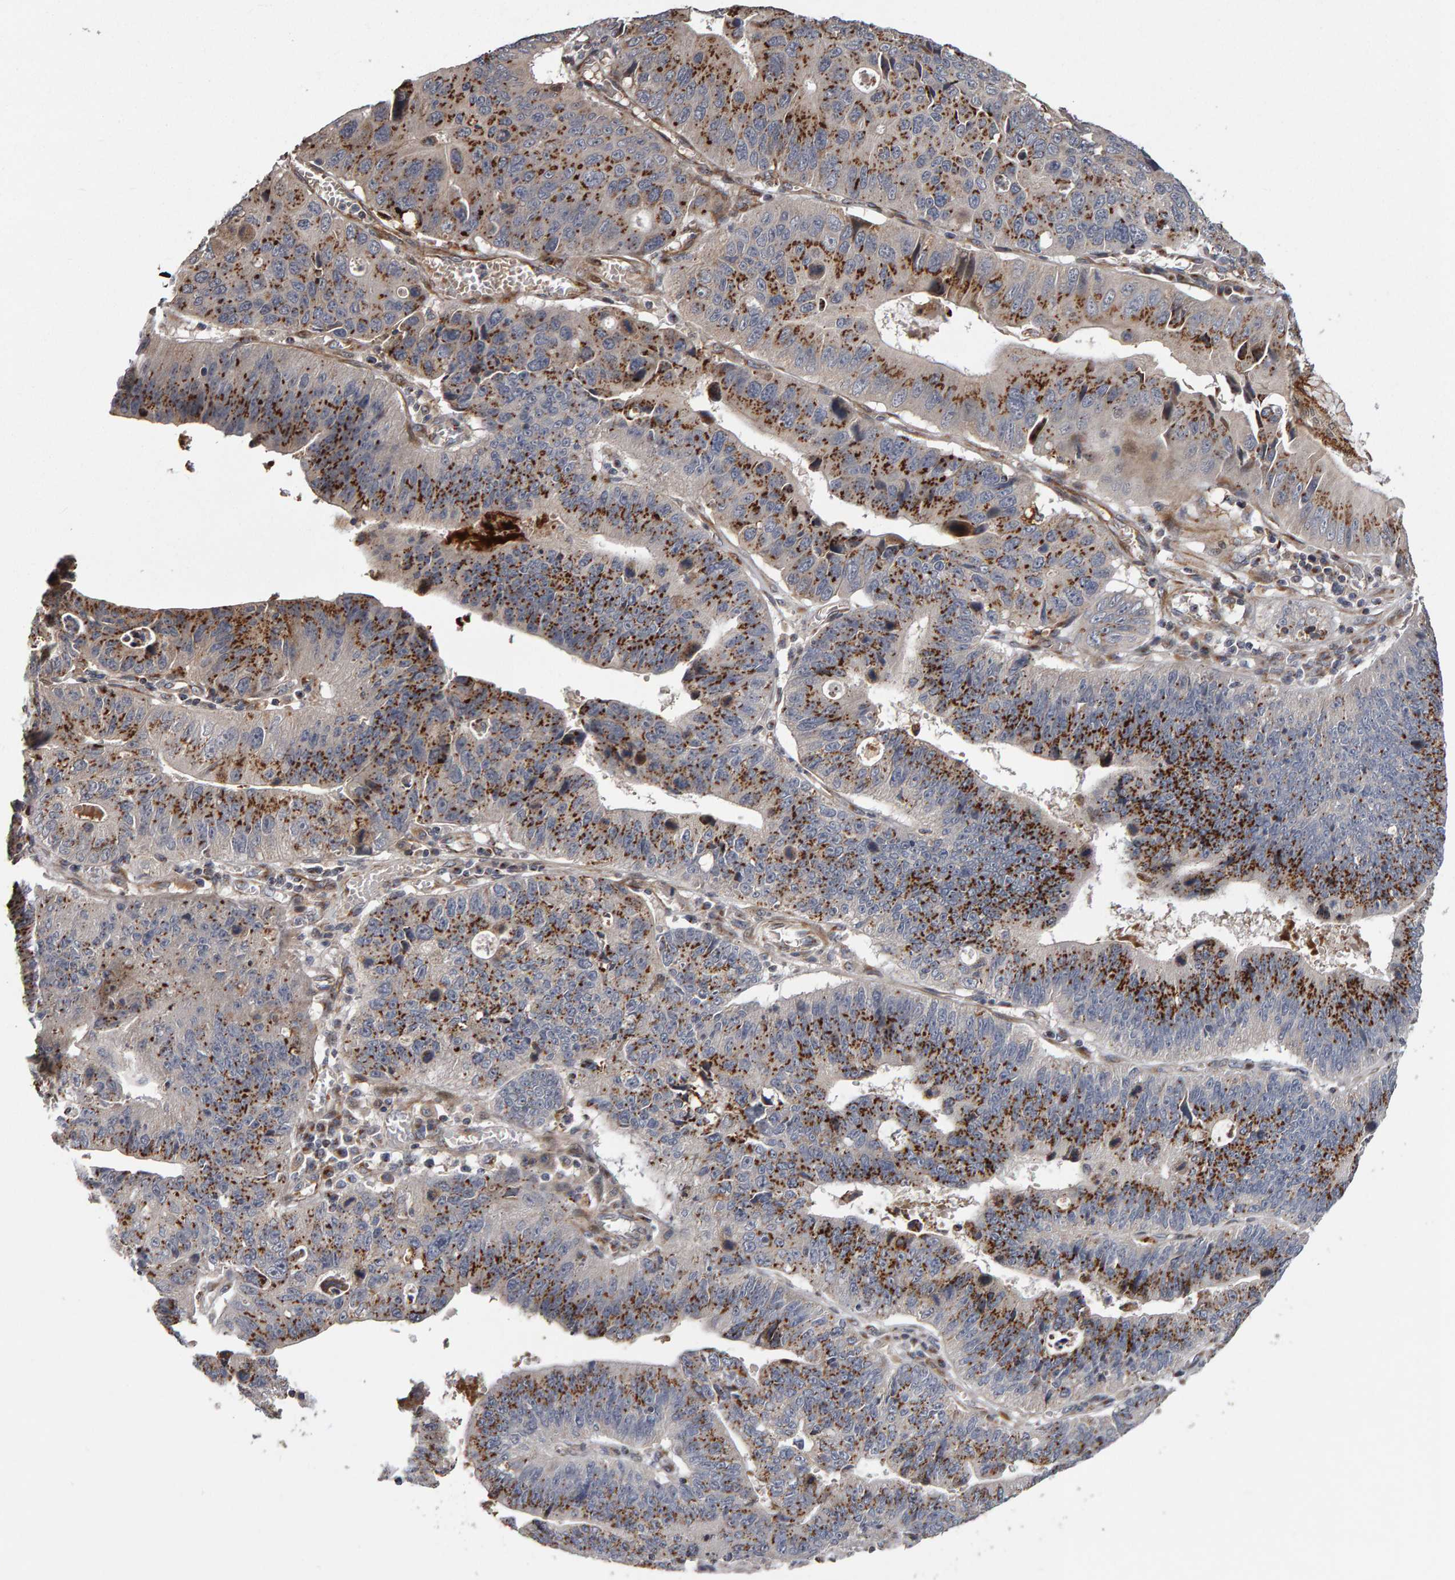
{"staining": {"intensity": "strong", "quantity": ">75%", "location": "cytoplasmic/membranous"}, "tissue": "stomach cancer", "cell_type": "Tumor cells", "image_type": "cancer", "snomed": [{"axis": "morphology", "description": "Adenocarcinoma, NOS"}, {"axis": "topography", "description": "Stomach"}], "caption": "Immunohistochemistry photomicrograph of human stomach adenocarcinoma stained for a protein (brown), which reveals high levels of strong cytoplasmic/membranous positivity in about >75% of tumor cells.", "gene": "CANT1", "patient": {"sex": "male", "age": 59}}